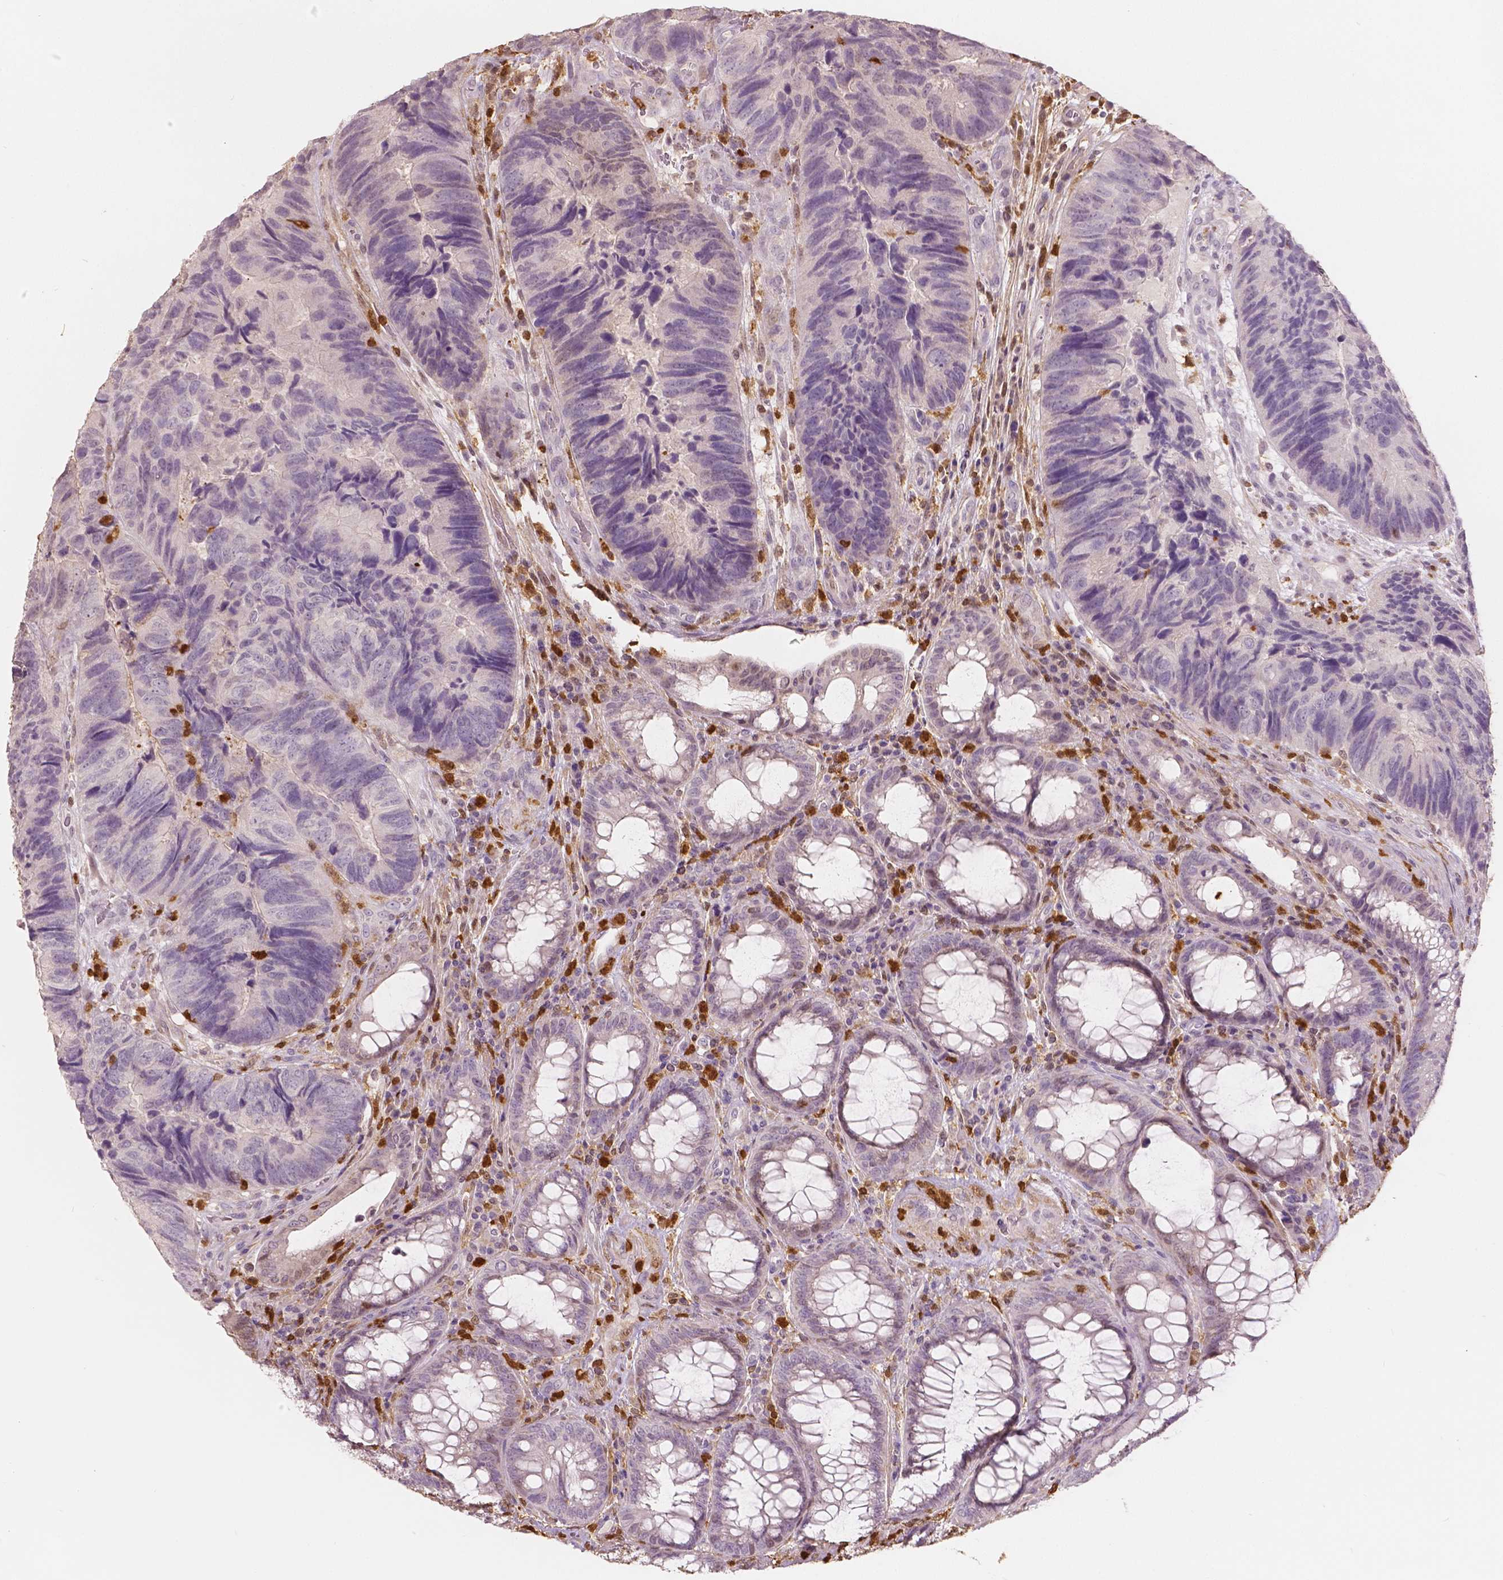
{"staining": {"intensity": "negative", "quantity": "none", "location": "none"}, "tissue": "colorectal cancer", "cell_type": "Tumor cells", "image_type": "cancer", "snomed": [{"axis": "morphology", "description": "Adenocarcinoma, NOS"}, {"axis": "topography", "description": "Colon"}], "caption": "Immunohistochemistry (IHC) micrograph of human colorectal cancer stained for a protein (brown), which displays no staining in tumor cells.", "gene": "S100A4", "patient": {"sex": "female", "age": 67}}